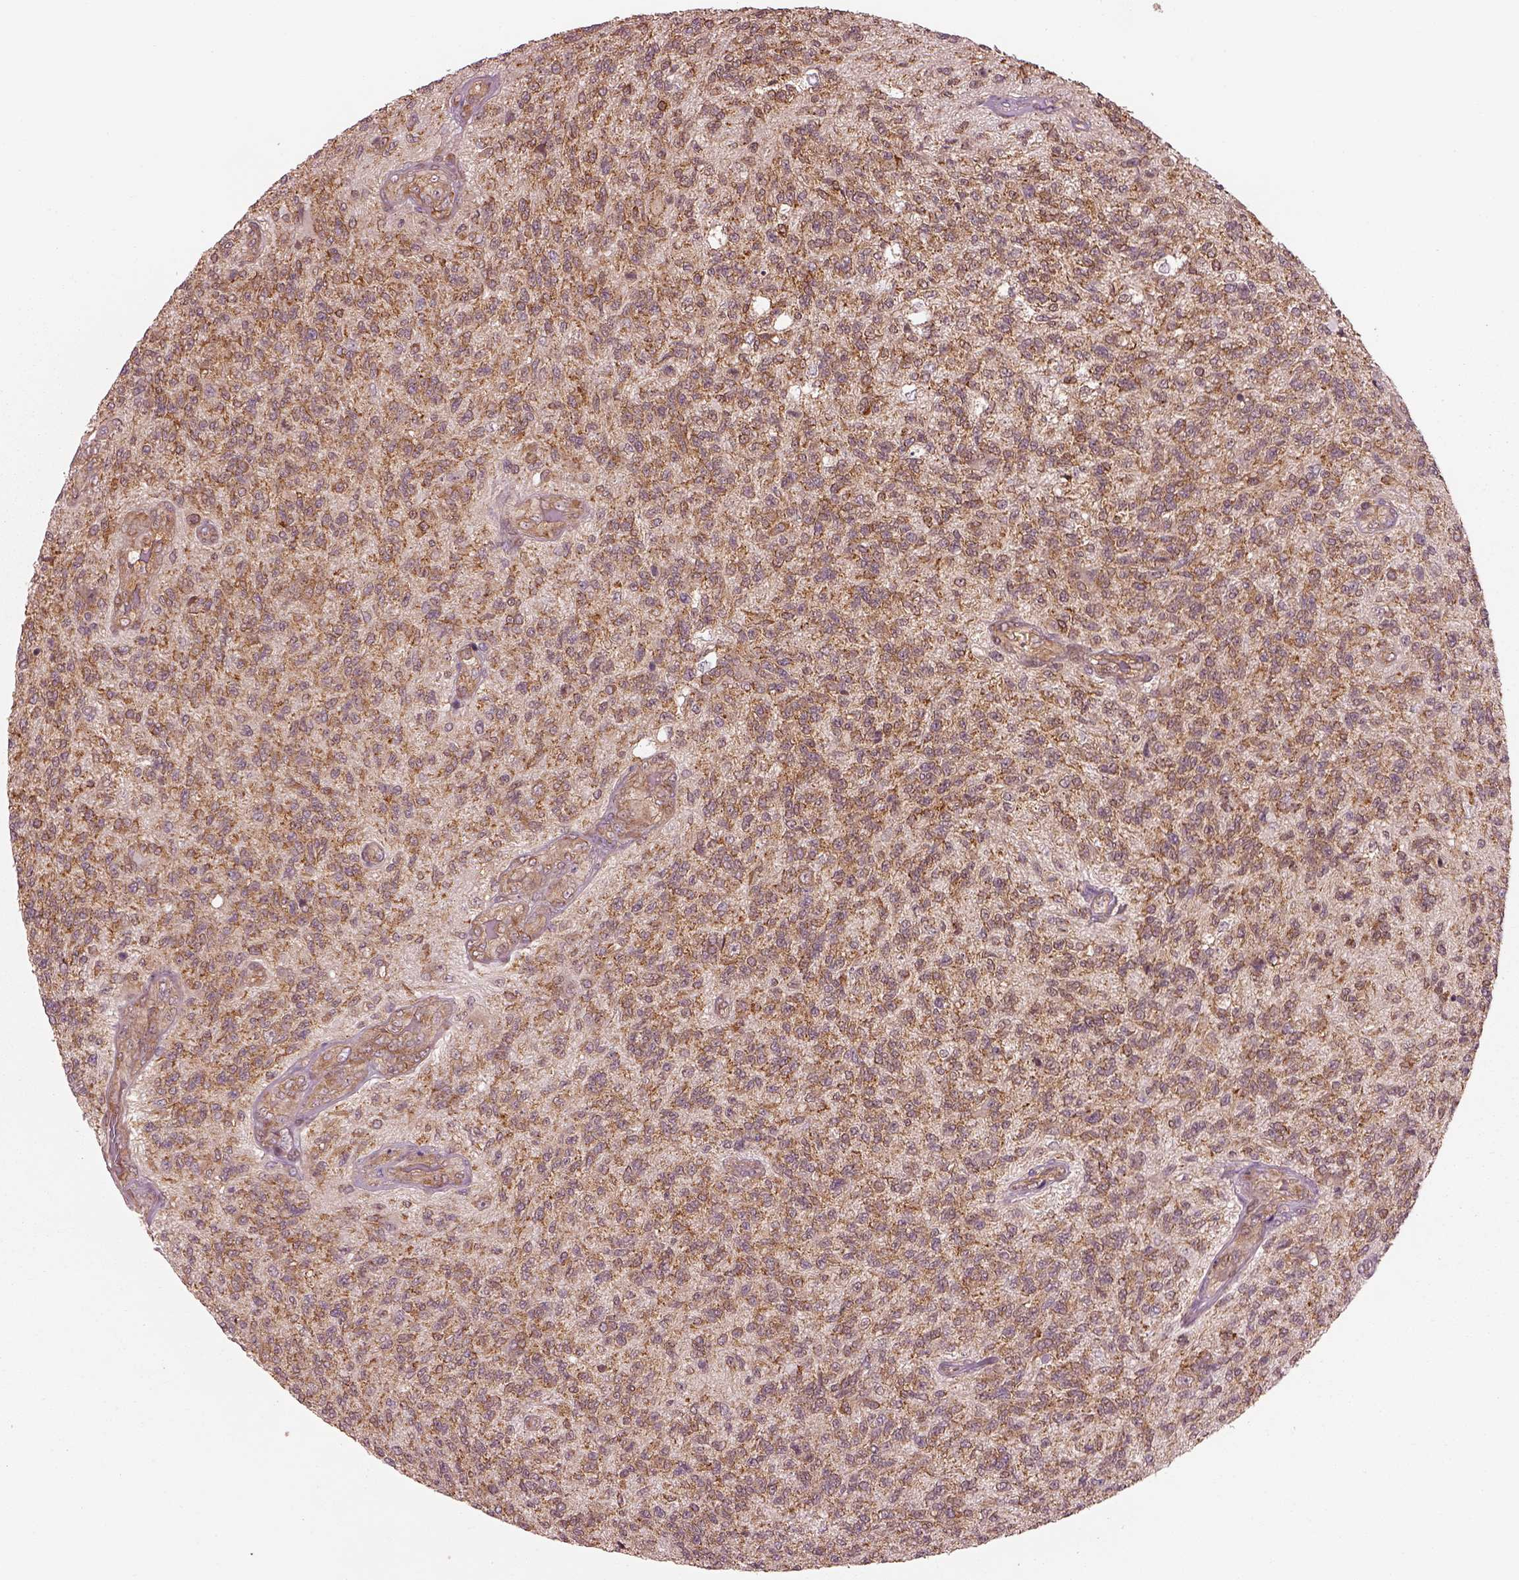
{"staining": {"intensity": "moderate", "quantity": "25%-75%", "location": "cytoplasmic/membranous"}, "tissue": "glioma", "cell_type": "Tumor cells", "image_type": "cancer", "snomed": [{"axis": "morphology", "description": "Glioma, malignant, High grade"}, {"axis": "topography", "description": "Brain"}], "caption": "Immunohistochemistry (IHC) (DAB (3,3'-diaminobenzidine)) staining of human malignant high-grade glioma demonstrates moderate cytoplasmic/membranous protein staining in about 25%-75% of tumor cells. (brown staining indicates protein expression, while blue staining denotes nuclei).", "gene": "LSM14A", "patient": {"sex": "male", "age": 56}}